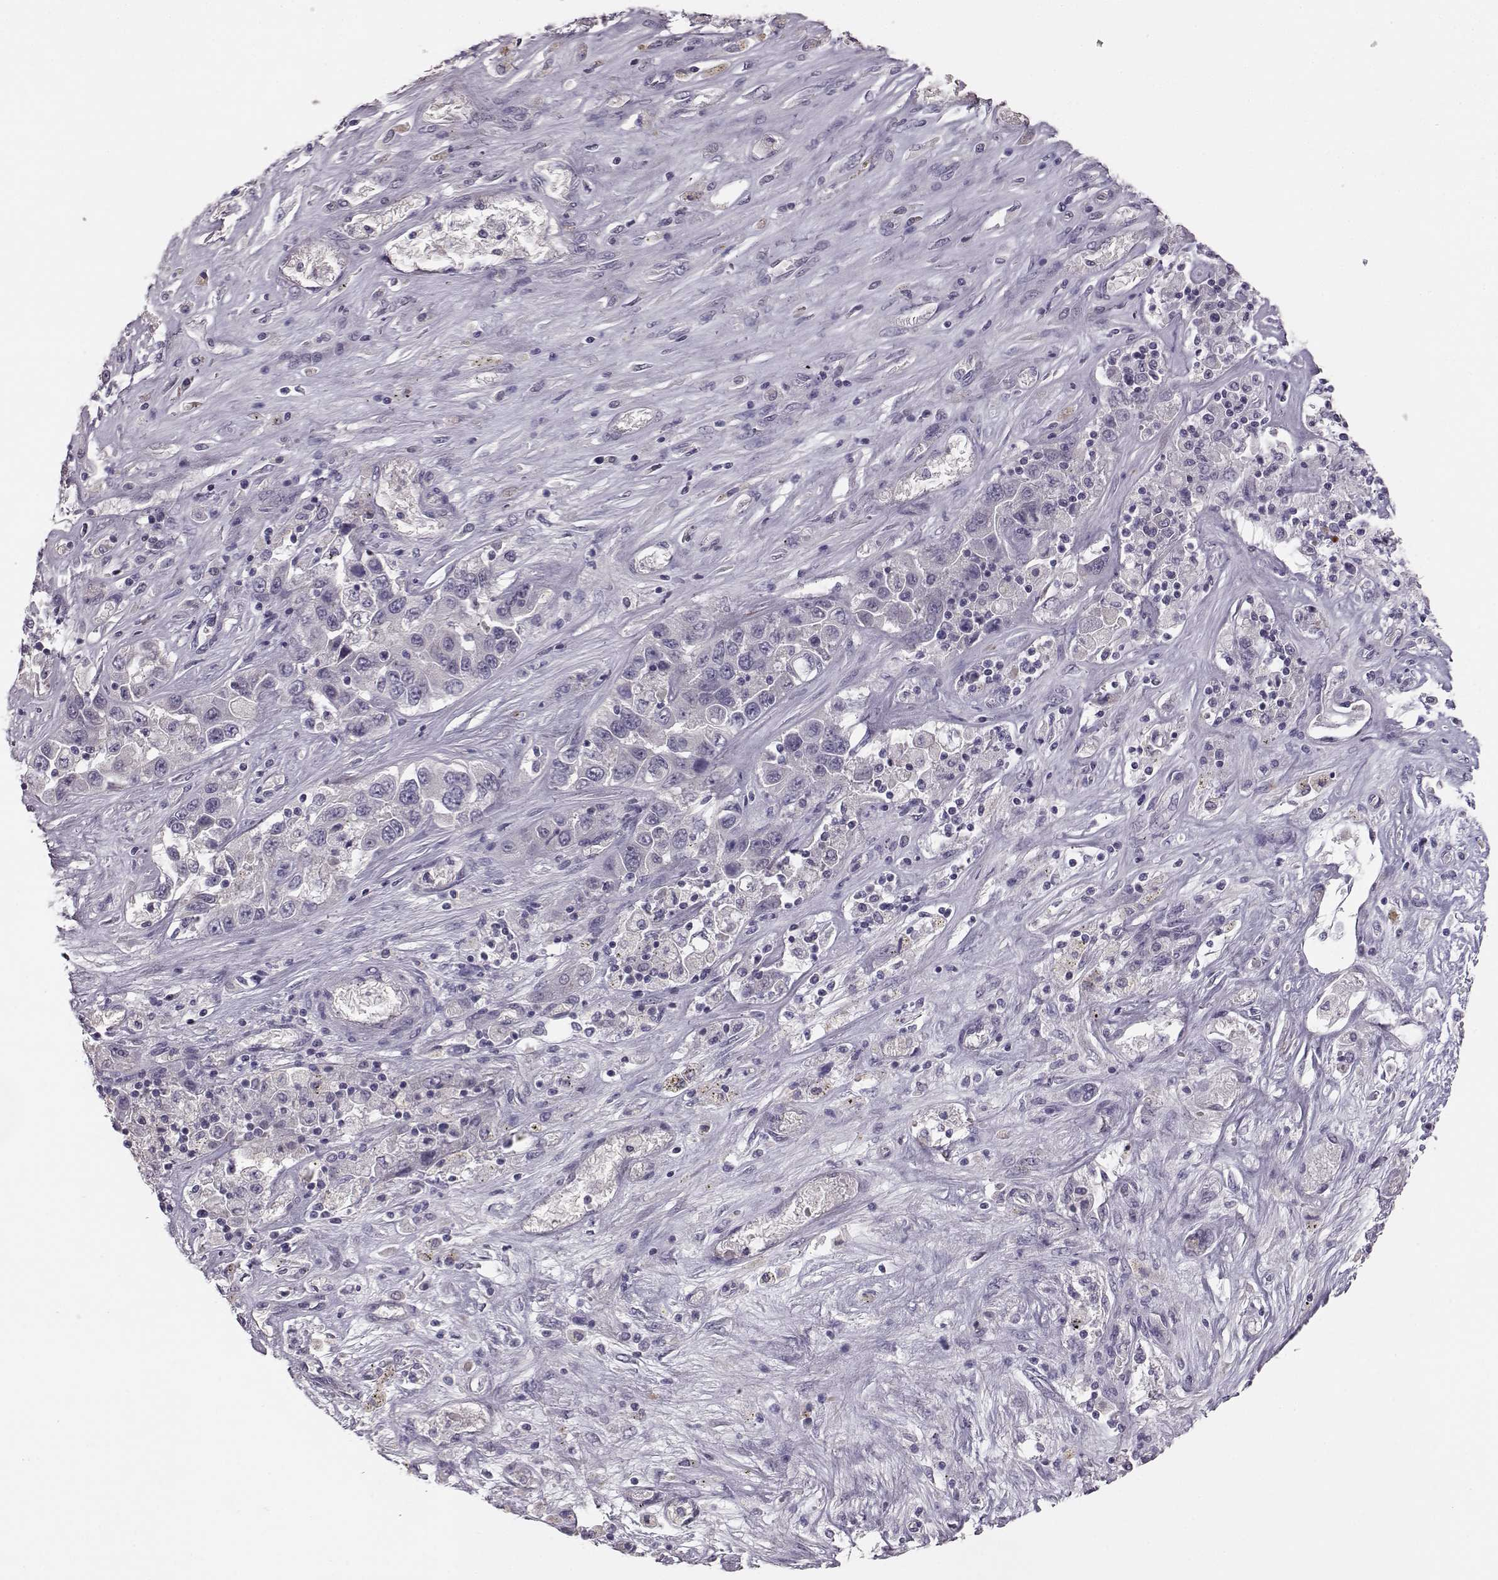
{"staining": {"intensity": "negative", "quantity": "none", "location": "none"}, "tissue": "liver cancer", "cell_type": "Tumor cells", "image_type": "cancer", "snomed": [{"axis": "morphology", "description": "Cholangiocarcinoma"}, {"axis": "topography", "description": "Liver"}], "caption": "Immunohistochemistry histopathology image of liver cholangiocarcinoma stained for a protein (brown), which demonstrates no positivity in tumor cells.", "gene": "BFSP2", "patient": {"sex": "female", "age": 52}}